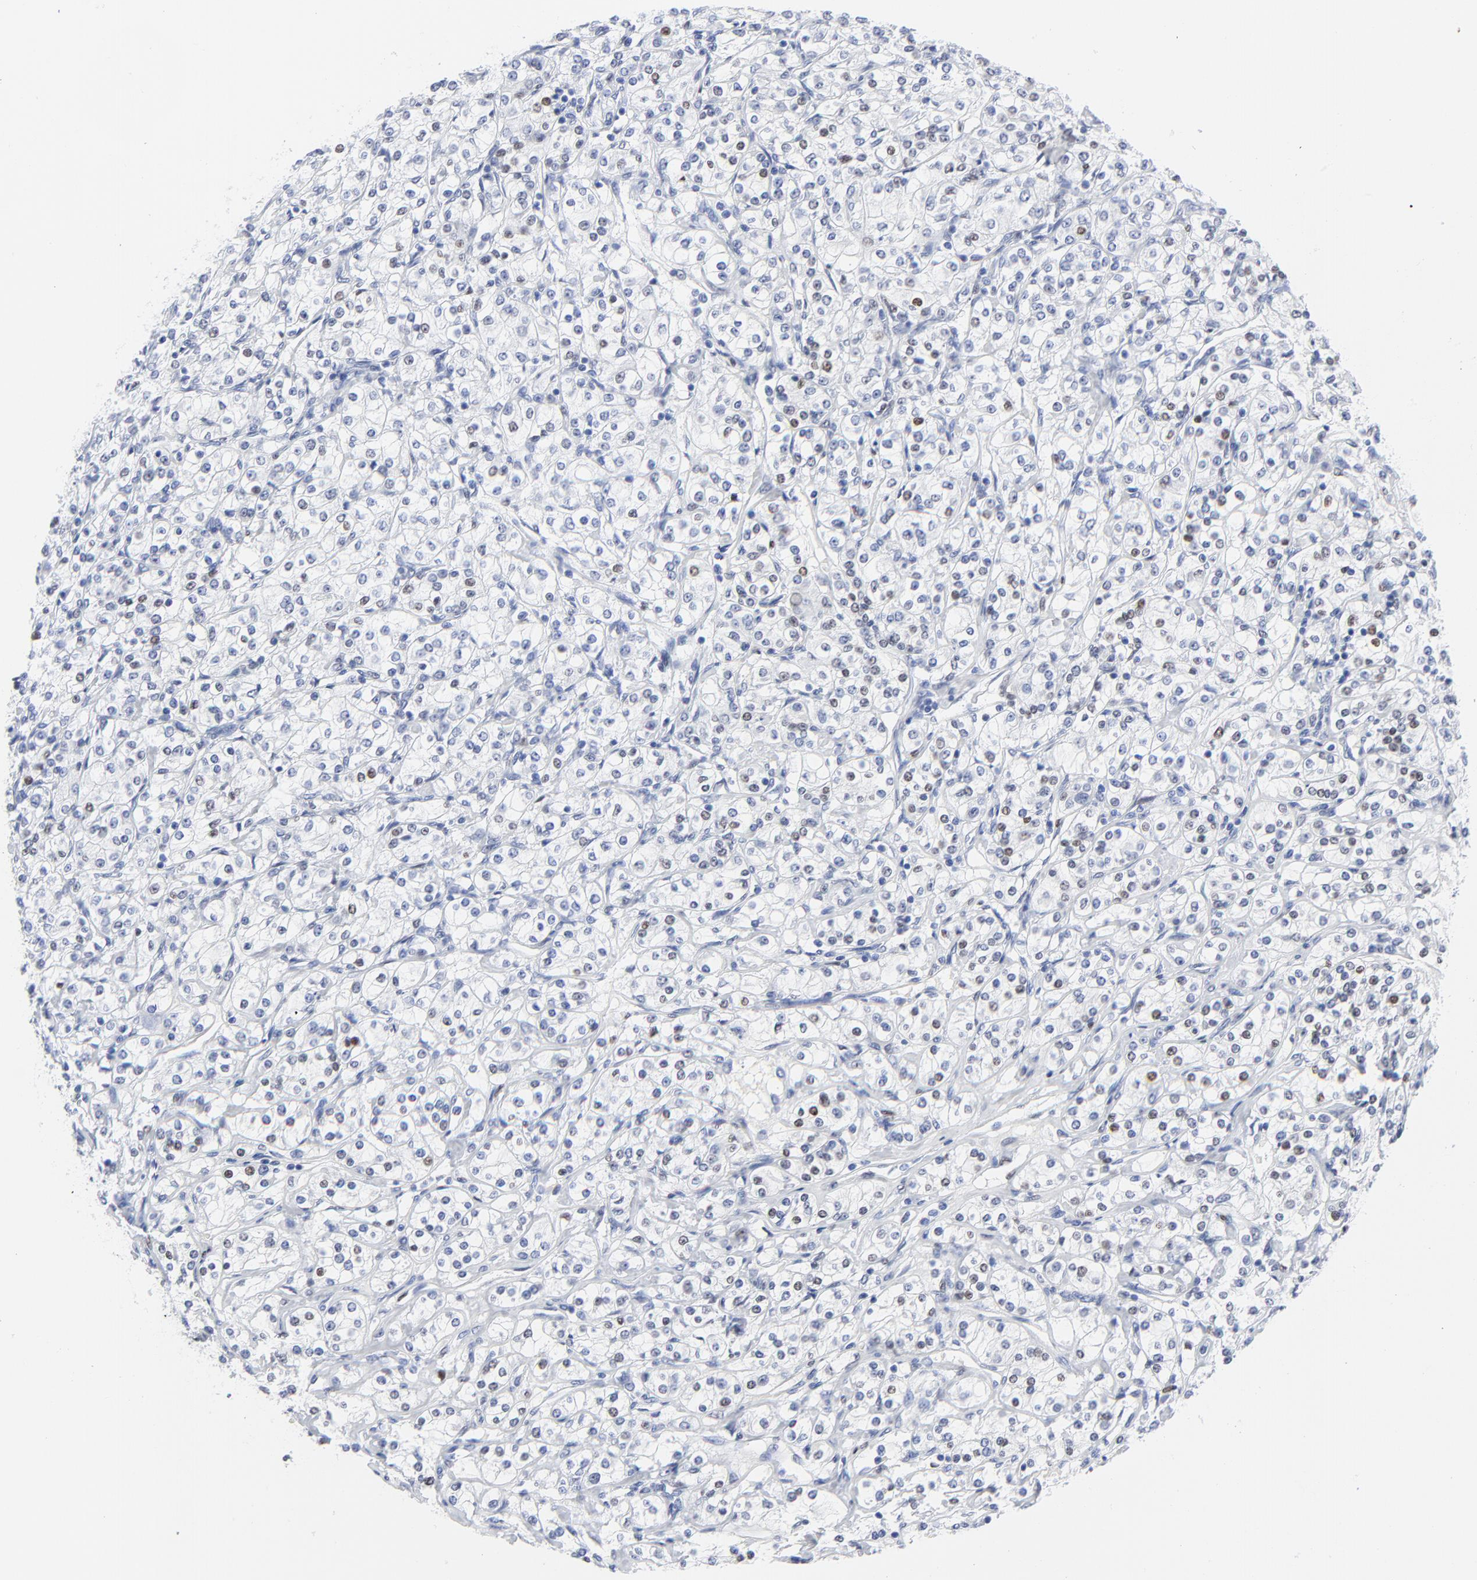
{"staining": {"intensity": "weak", "quantity": "<25%", "location": "nuclear"}, "tissue": "renal cancer", "cell_type": "Tumor cells", "image_type": "cancer", "snomed": [{"axis": "morphology", "description": "Adenocarcinoma, NOS"}, {"axis": "topography", "description": "Kidney"}], "caption": "The micrograph reveals no staining of tumor cells in adenocarcinoma (renal).", "gene": "JUN", "patient": {"sex": "male", "age": 77}}